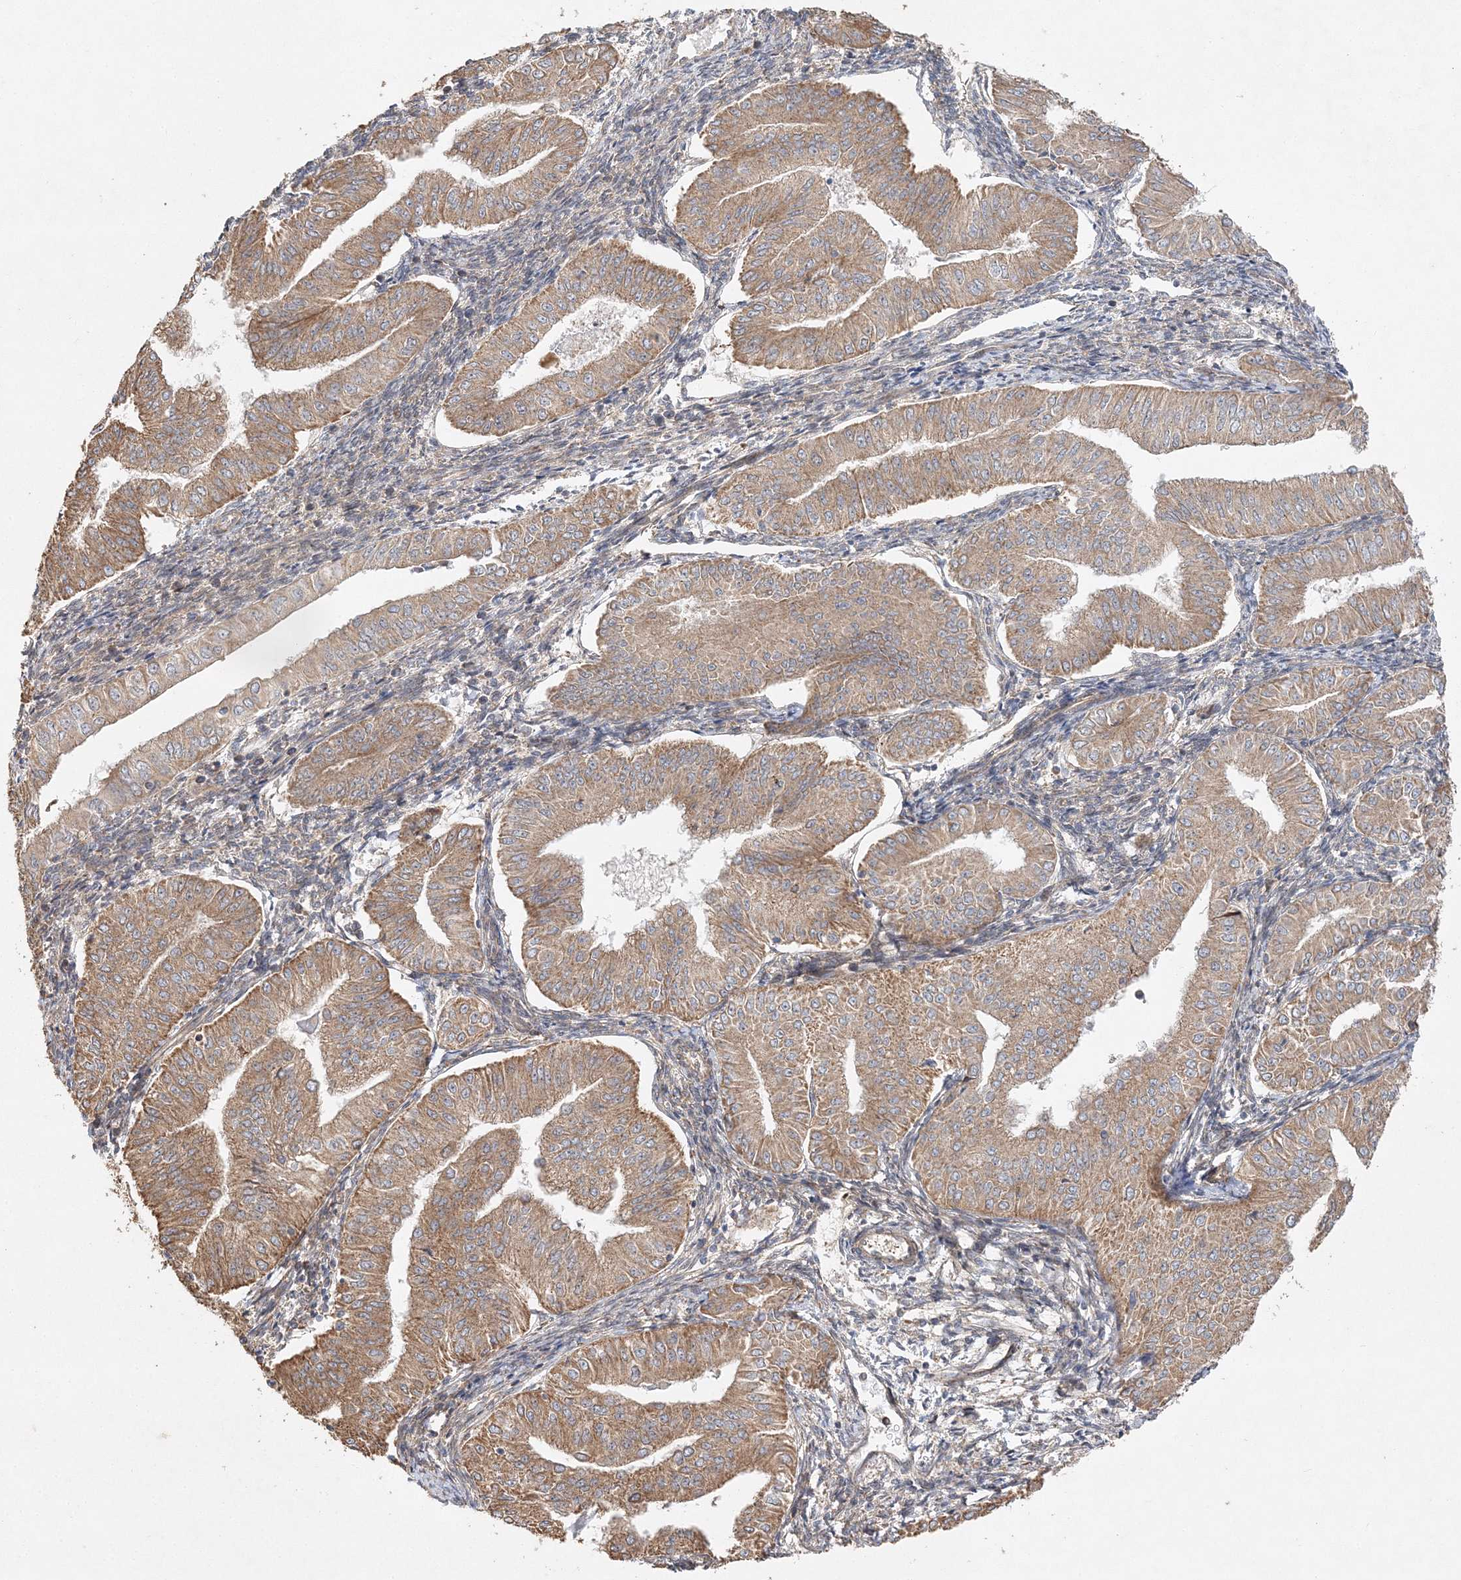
{"staining": {"intensity": "moderate", "quantity": ">75%", "location": "cytoplasmic/membranous"}, "tissue": "endometrial cancer", "cell_type": "Tumor cells", "image_type": "cancer", "snomed": [{"axis": "morphology", "description": "Normal tissue, NOS"}, {"axis": "morphology", "description": "Adenocarcinoma, NOS"}, {"axis": "topography", "description": "Endometrium"}], "caption": "Immunohistochemical staining of human endometrial adenocarcinoma exhibits moderate cytoplasmic/membranous protein positivity in approximately >75% of tumor cells.", "gene": "ZFYVE16", "patient": {"sex": "female", "age": 53}}